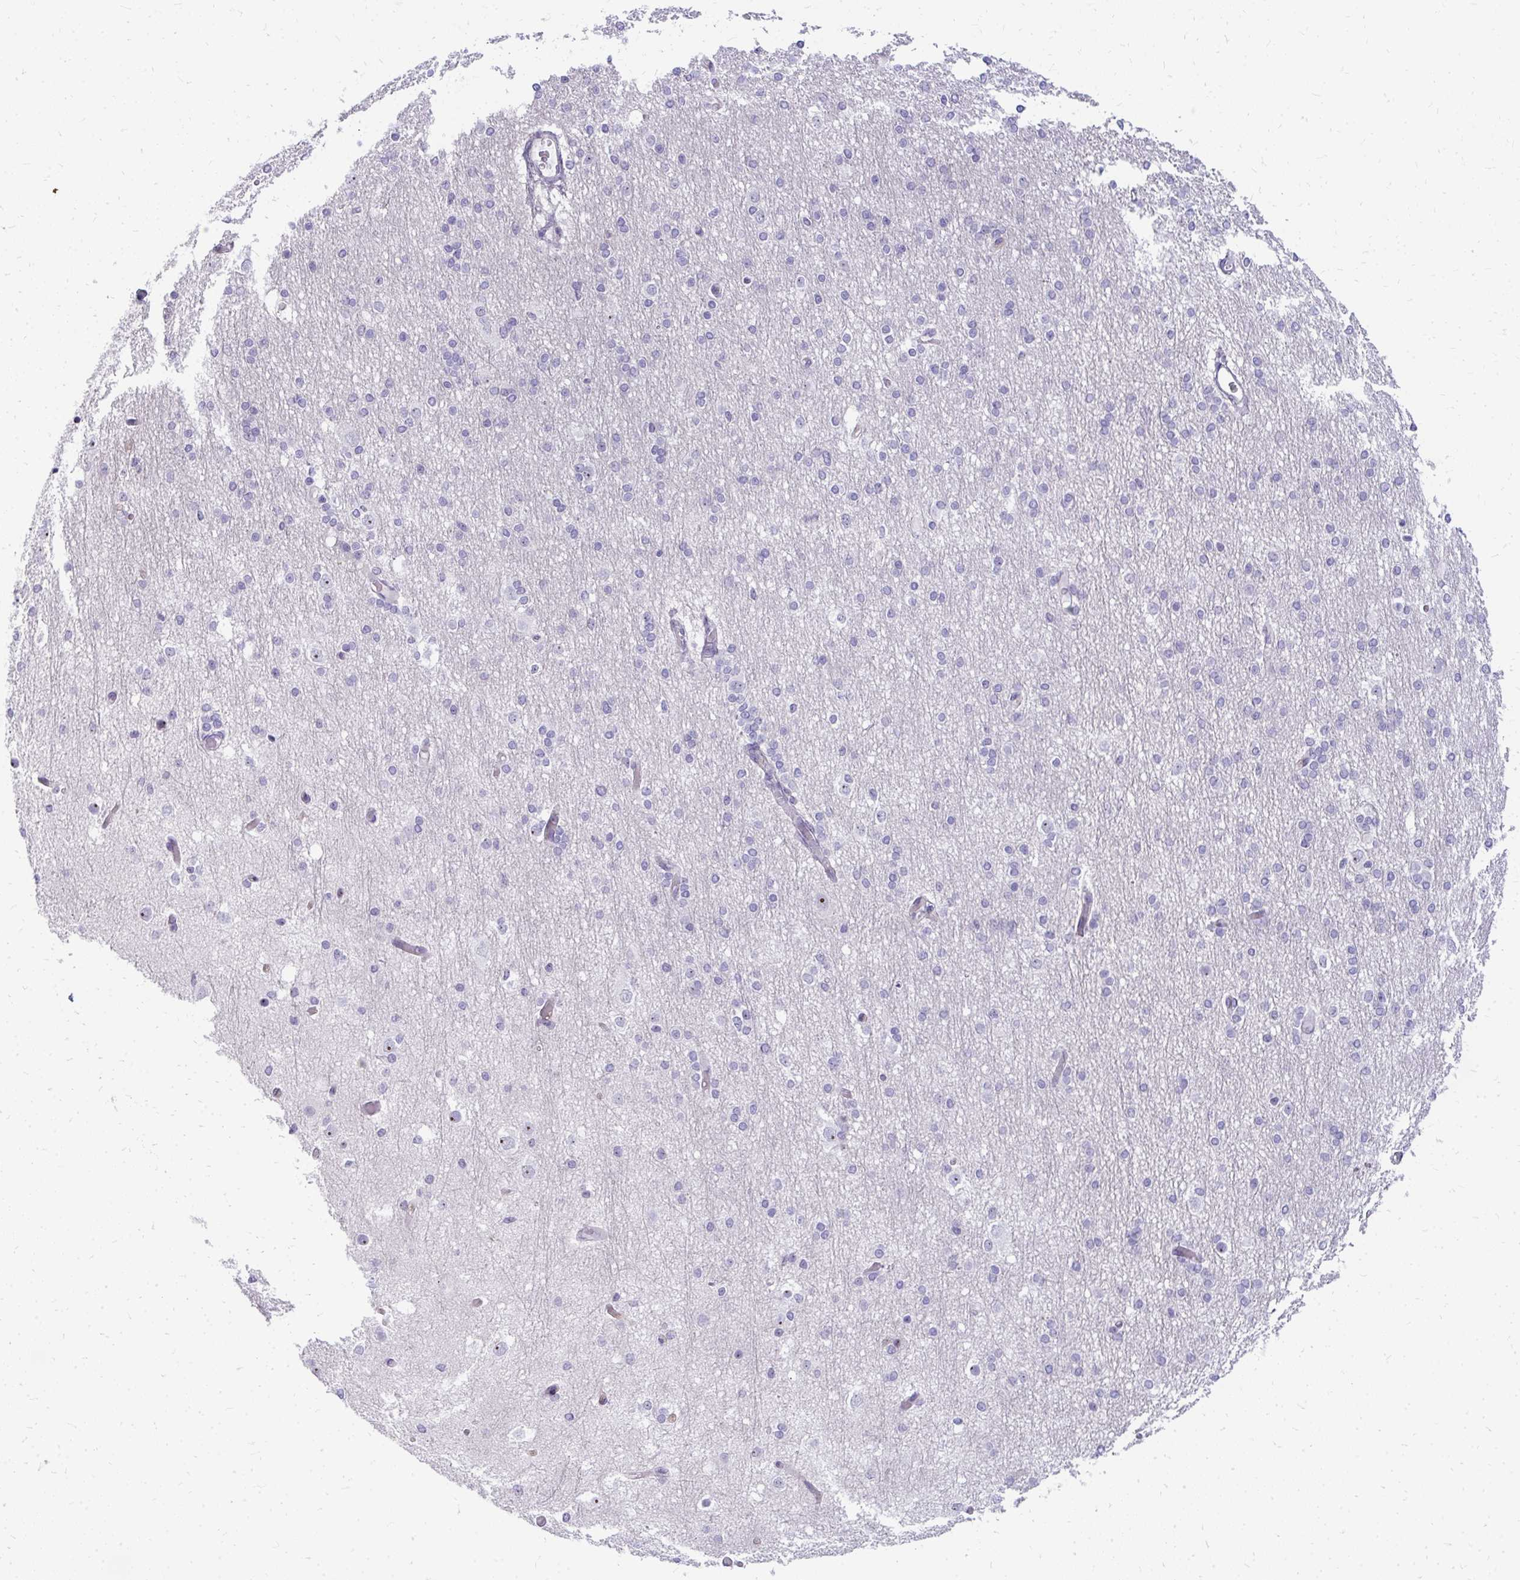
{"staining": {"intensity": "negative", "quantity": "none", "location": "none"}, "tissue": "cerebral cortex", "cell_type": "Endothelial cells", "image_type": "normal", "snomed": [{"axis": "morphology", "description": "Normal tissue, NOS"}, {"axis": "morphology", "description": "Inflammation, NOS"}, {"axis": "topography", "description": "Cerebral cortex"}], "caption": "This is a histopathology image of immunohistochemistry staining of normal cerebral cortex, which shows no staining in endothelial cells.", "gene": "FAM9A", "patient": {"sex": "male", "age": 6}}